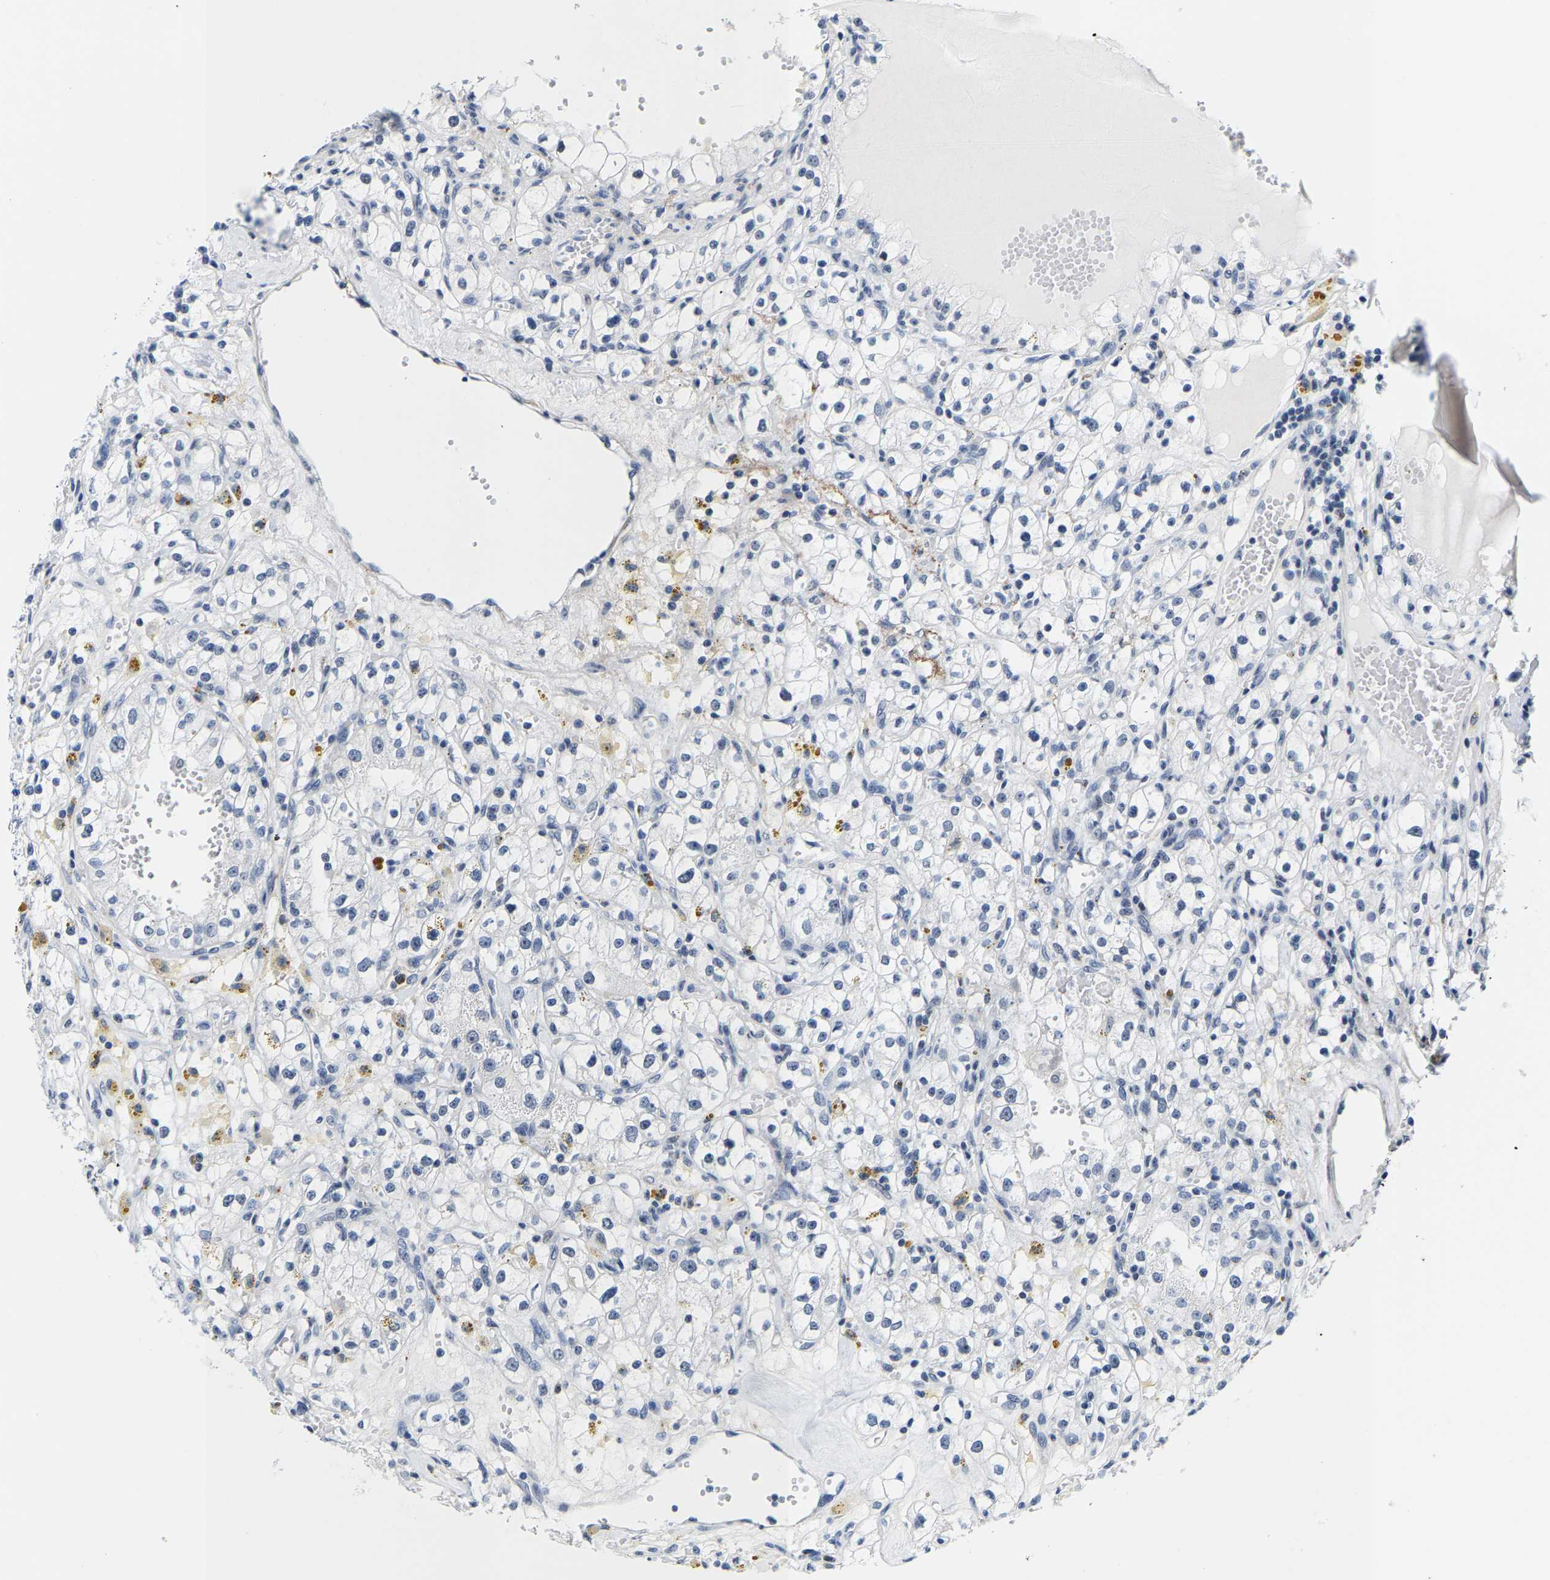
{"staining": {"intensity": "negative", "quantity": "none", "location": "none"}, "tissue": "renal cancer", "cell_type": "Tumor cells", "image_type": "cancer", "snomed": [{"axis": "morphology", "description": "Adenocarcinoma, NOS"}, {"axis": "topography", "description": "Kidney"}], "caption": "This is an immunohistochemistry photomicrograph of human adenocarcinoma (renal). There is no staining in tumor cells.", "gene": "SETD1B", "patient": {"sex": "male", "age": 56}}